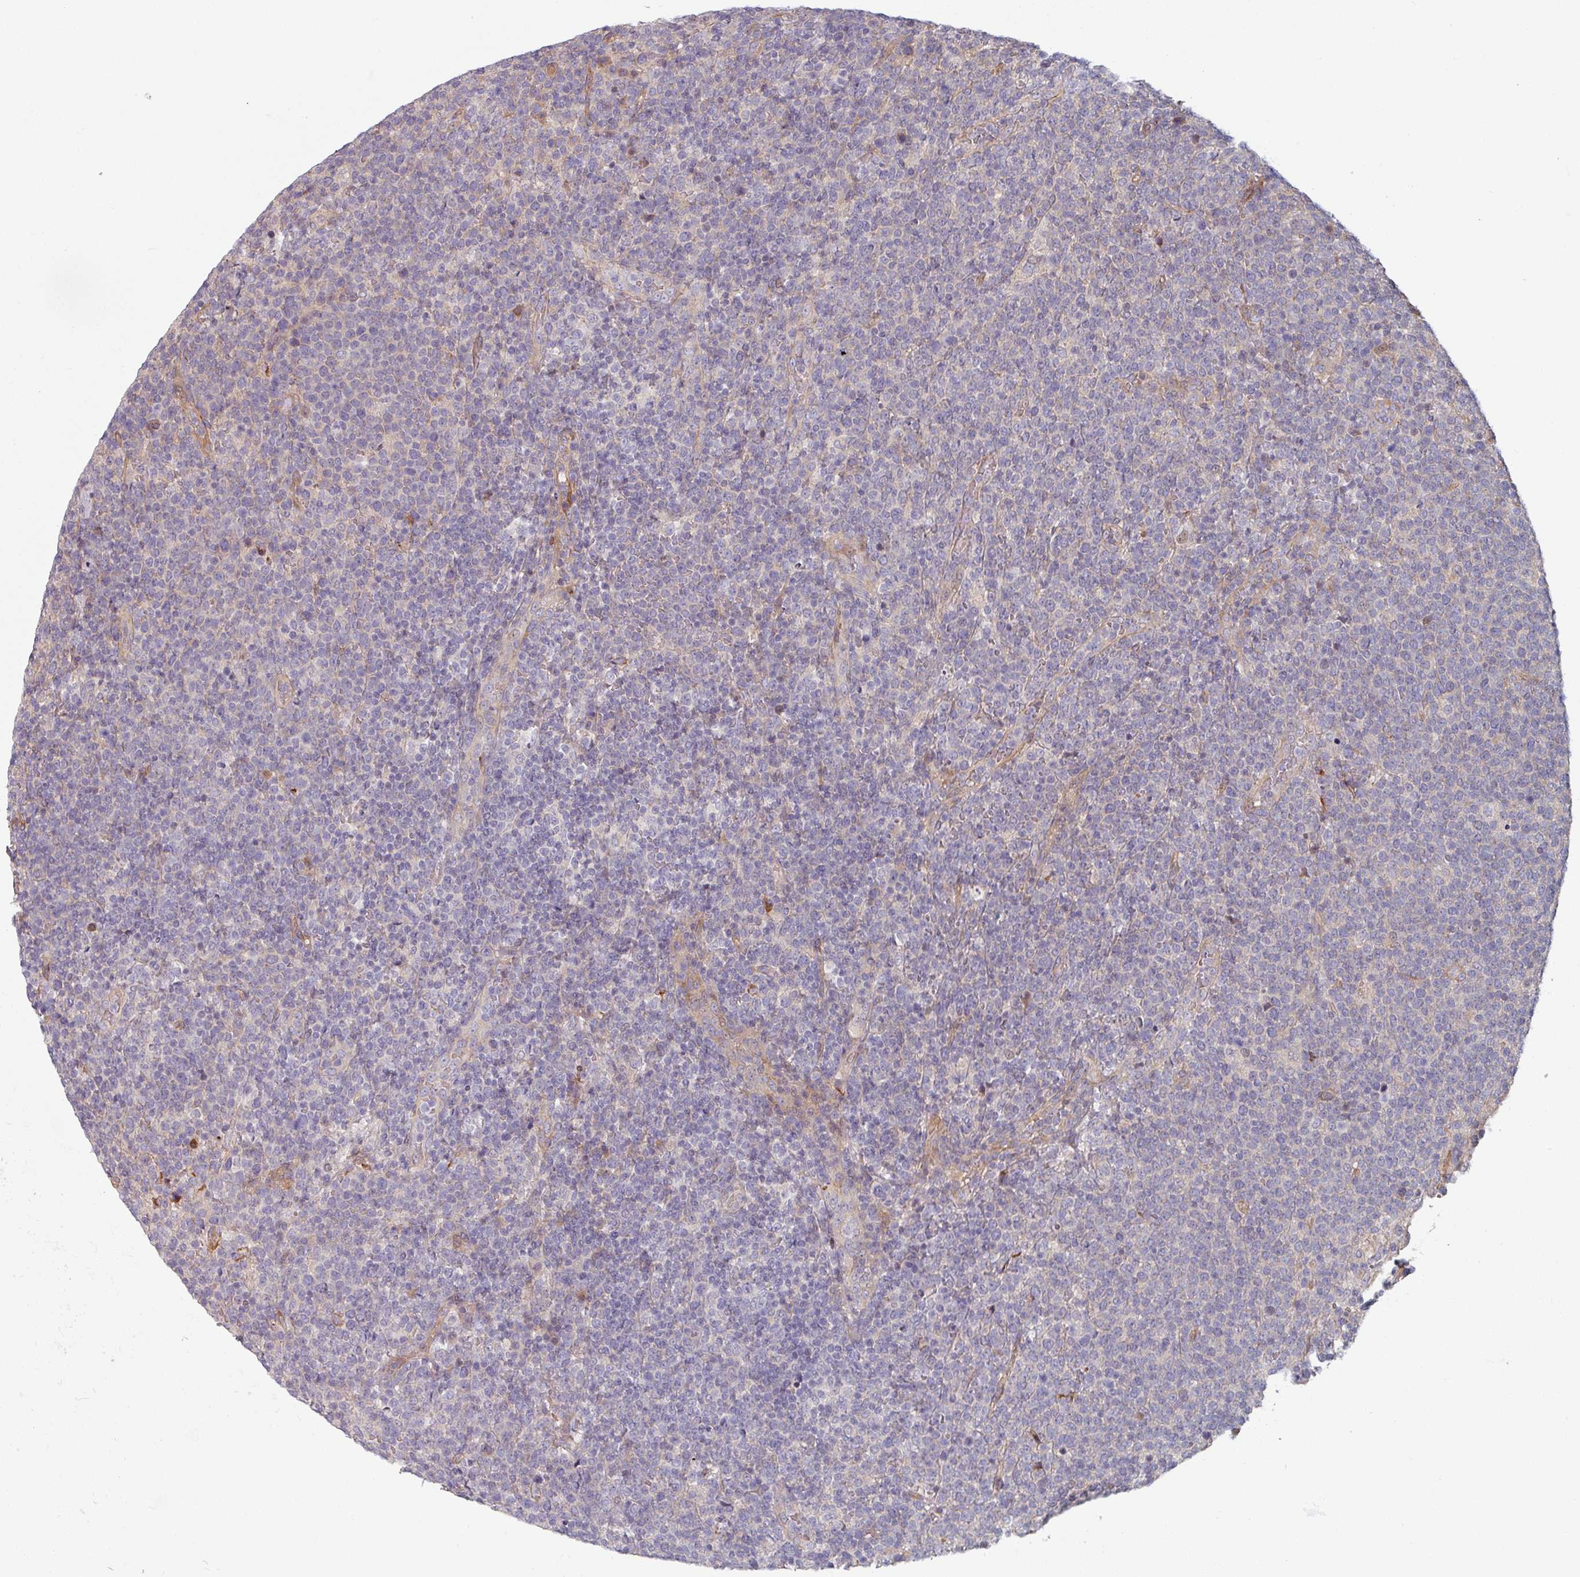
{"staining": {"intensity": "negative", "quantity": "none", "location": "none"}, "tissue": "lymphoma", "cell_type": "Tumor cells", "image_type": "cancer", "snomed": [{"axis": "morphology", "description": "Malignant lymphoma, non-Hodgkin's type, High grade"}, {"axis": "topography", "description": "Lymph node"}], "caption": "Protein analysis of malignant lymphoma, non-Hodgkin's type (high-grade) reveals no significant positivity in tumor cells. (DAB immunohistochemistry (IHC) visualized using brightfield microscopy, high magnification).", "gene": "C4BPB", "patient": {"sex": "male", "age": 61}}